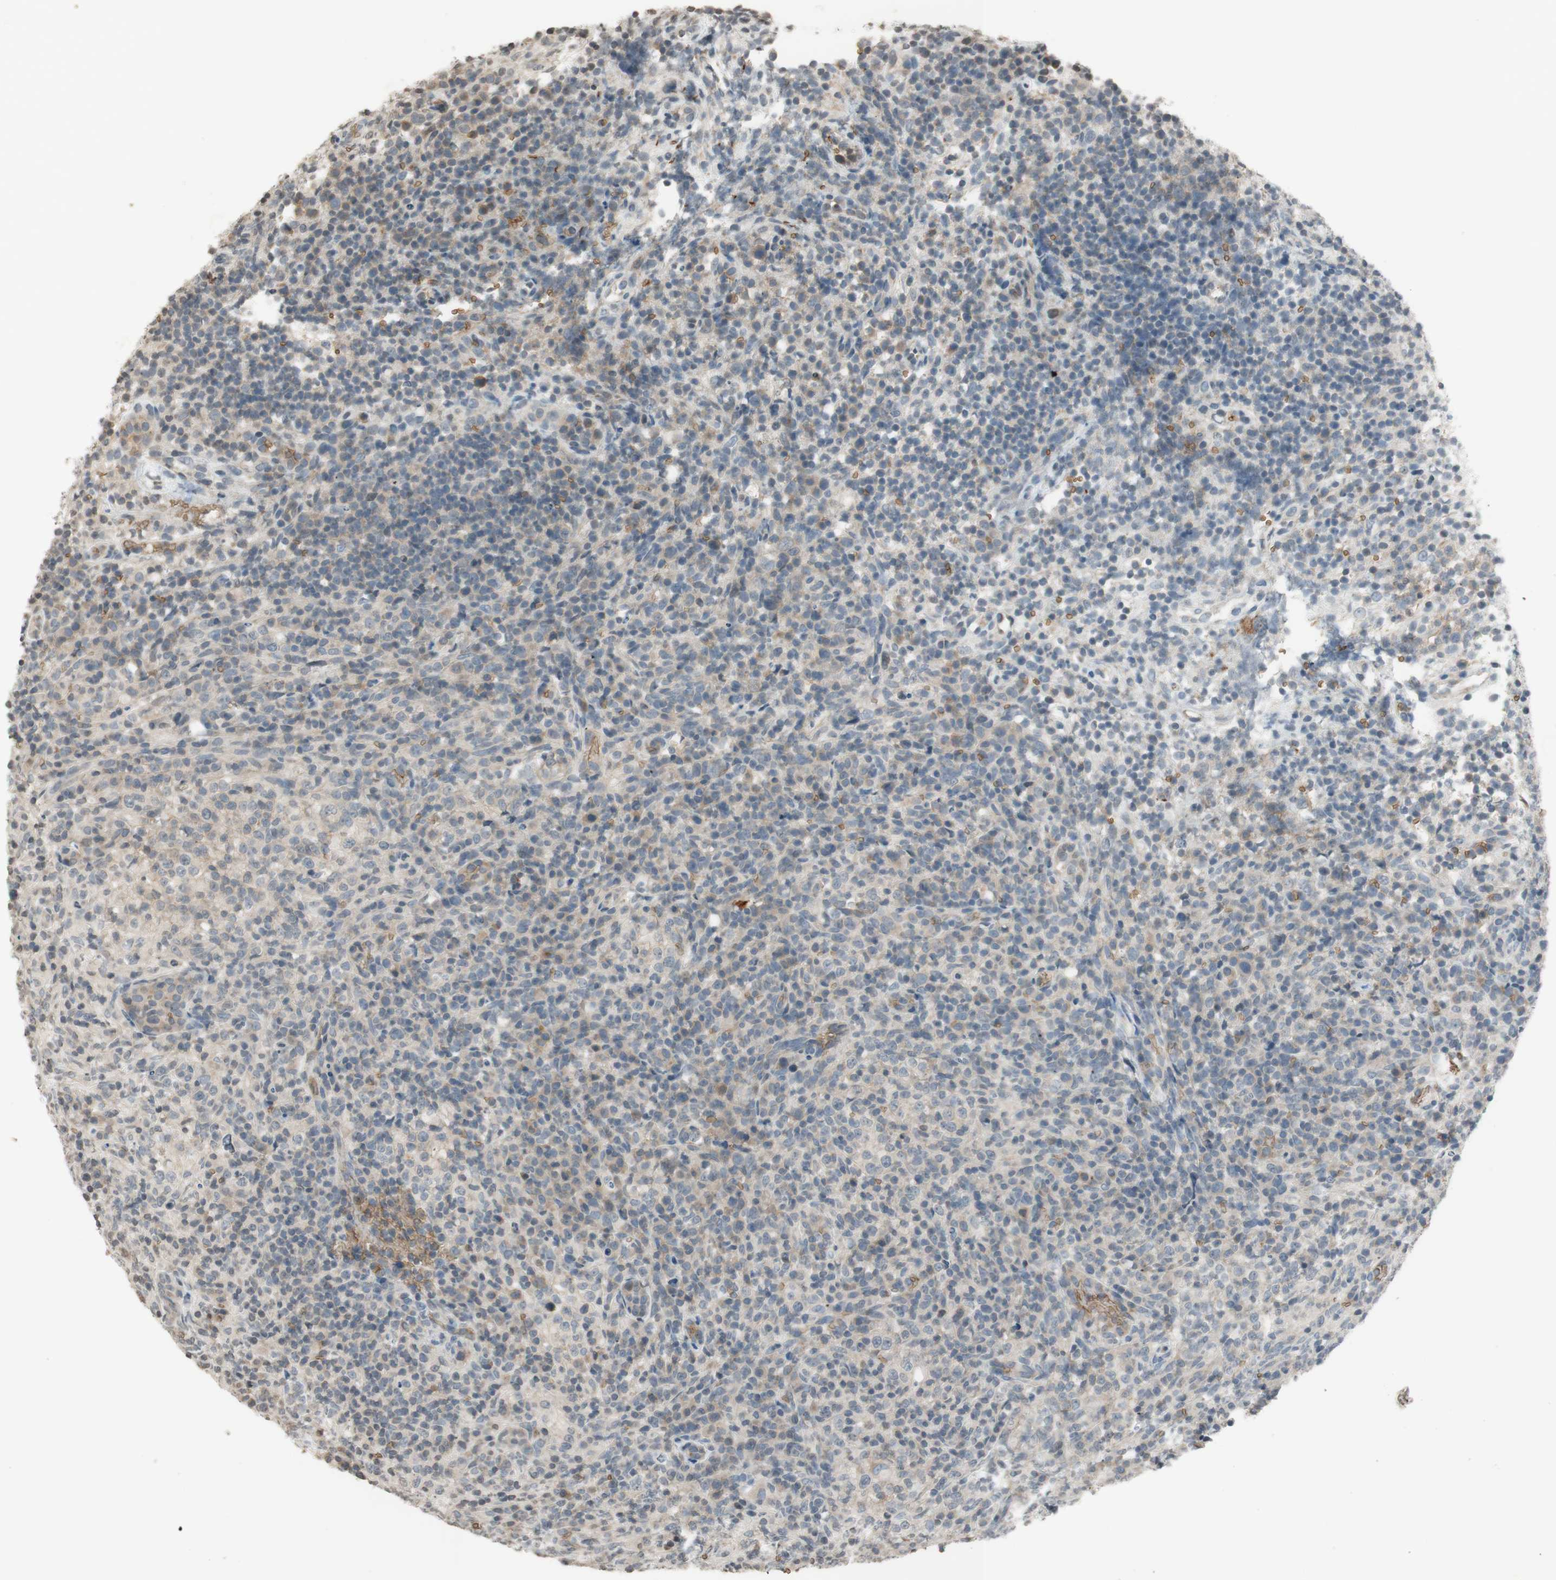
{"staining": {"intensity": "weak", "quantity": "25%-75%", "location": "cytoplasmic/membranous"}, "tissue": "lymphoma", "cell_type": "Tumor cells", "image_type": "cancer", "snomed": [{"axis": "morphology", "description": "Malignant lymphoma, non-Hodgkin's type, High grade"}, {"axis": "topography", "description": "Lymph node"}], "caption": "High-power microscopy captured an IHC photomicrograph of lymphoma, revealing weak cytoplasmic/membranous staining in approximately 25%-75% of tumor cells.", "gene": "GYPC", "patient": {"sex": "female", "age": 76}}